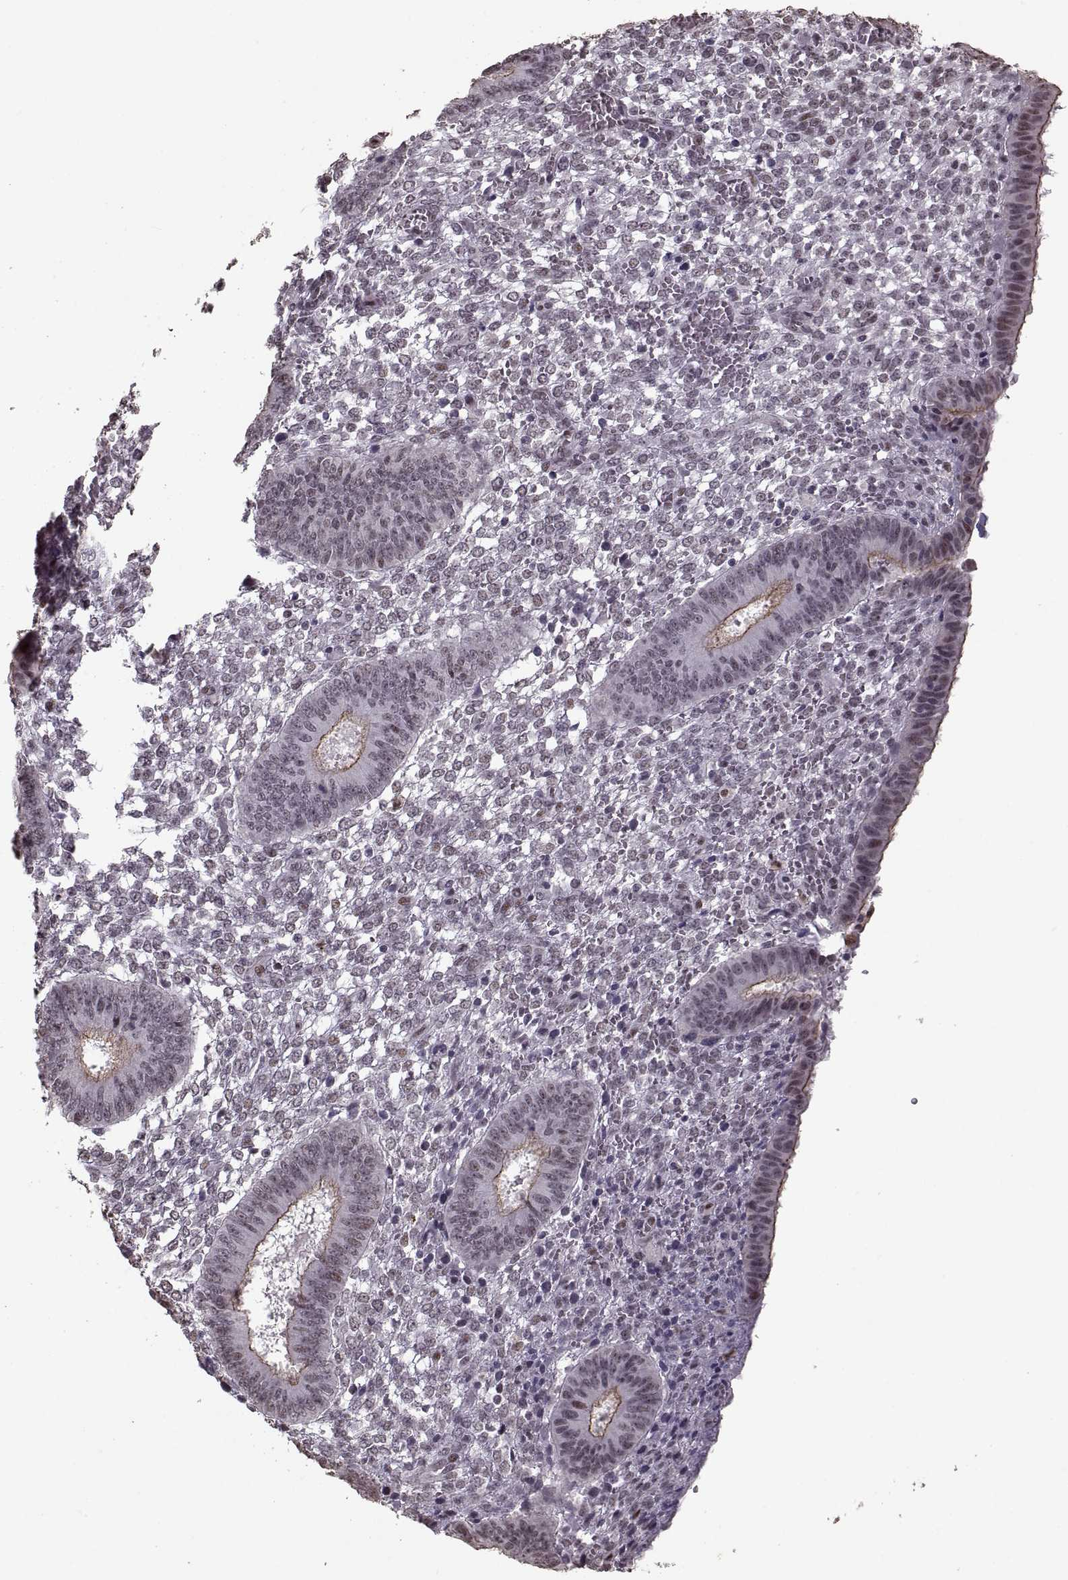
{"staining": {"intensity": "negative", "quantity": "none", "location": "none"}, "tissue": "endometrium", "cell_type": "Cells in endometrial stroma", "image_type": "normal", "snomed": [{"axis": "morphology", "description": "Normal tissue, NOS"}, {"axis": "topography", "description": "Endometrium"}], "caption": "The immunohistochemistry (IHC) photomicrograph has no significant positivity in cells in endometrial stroma of endometrium.", "gene": "PALS1", "patient": {"sex": "female", "age": 42}}